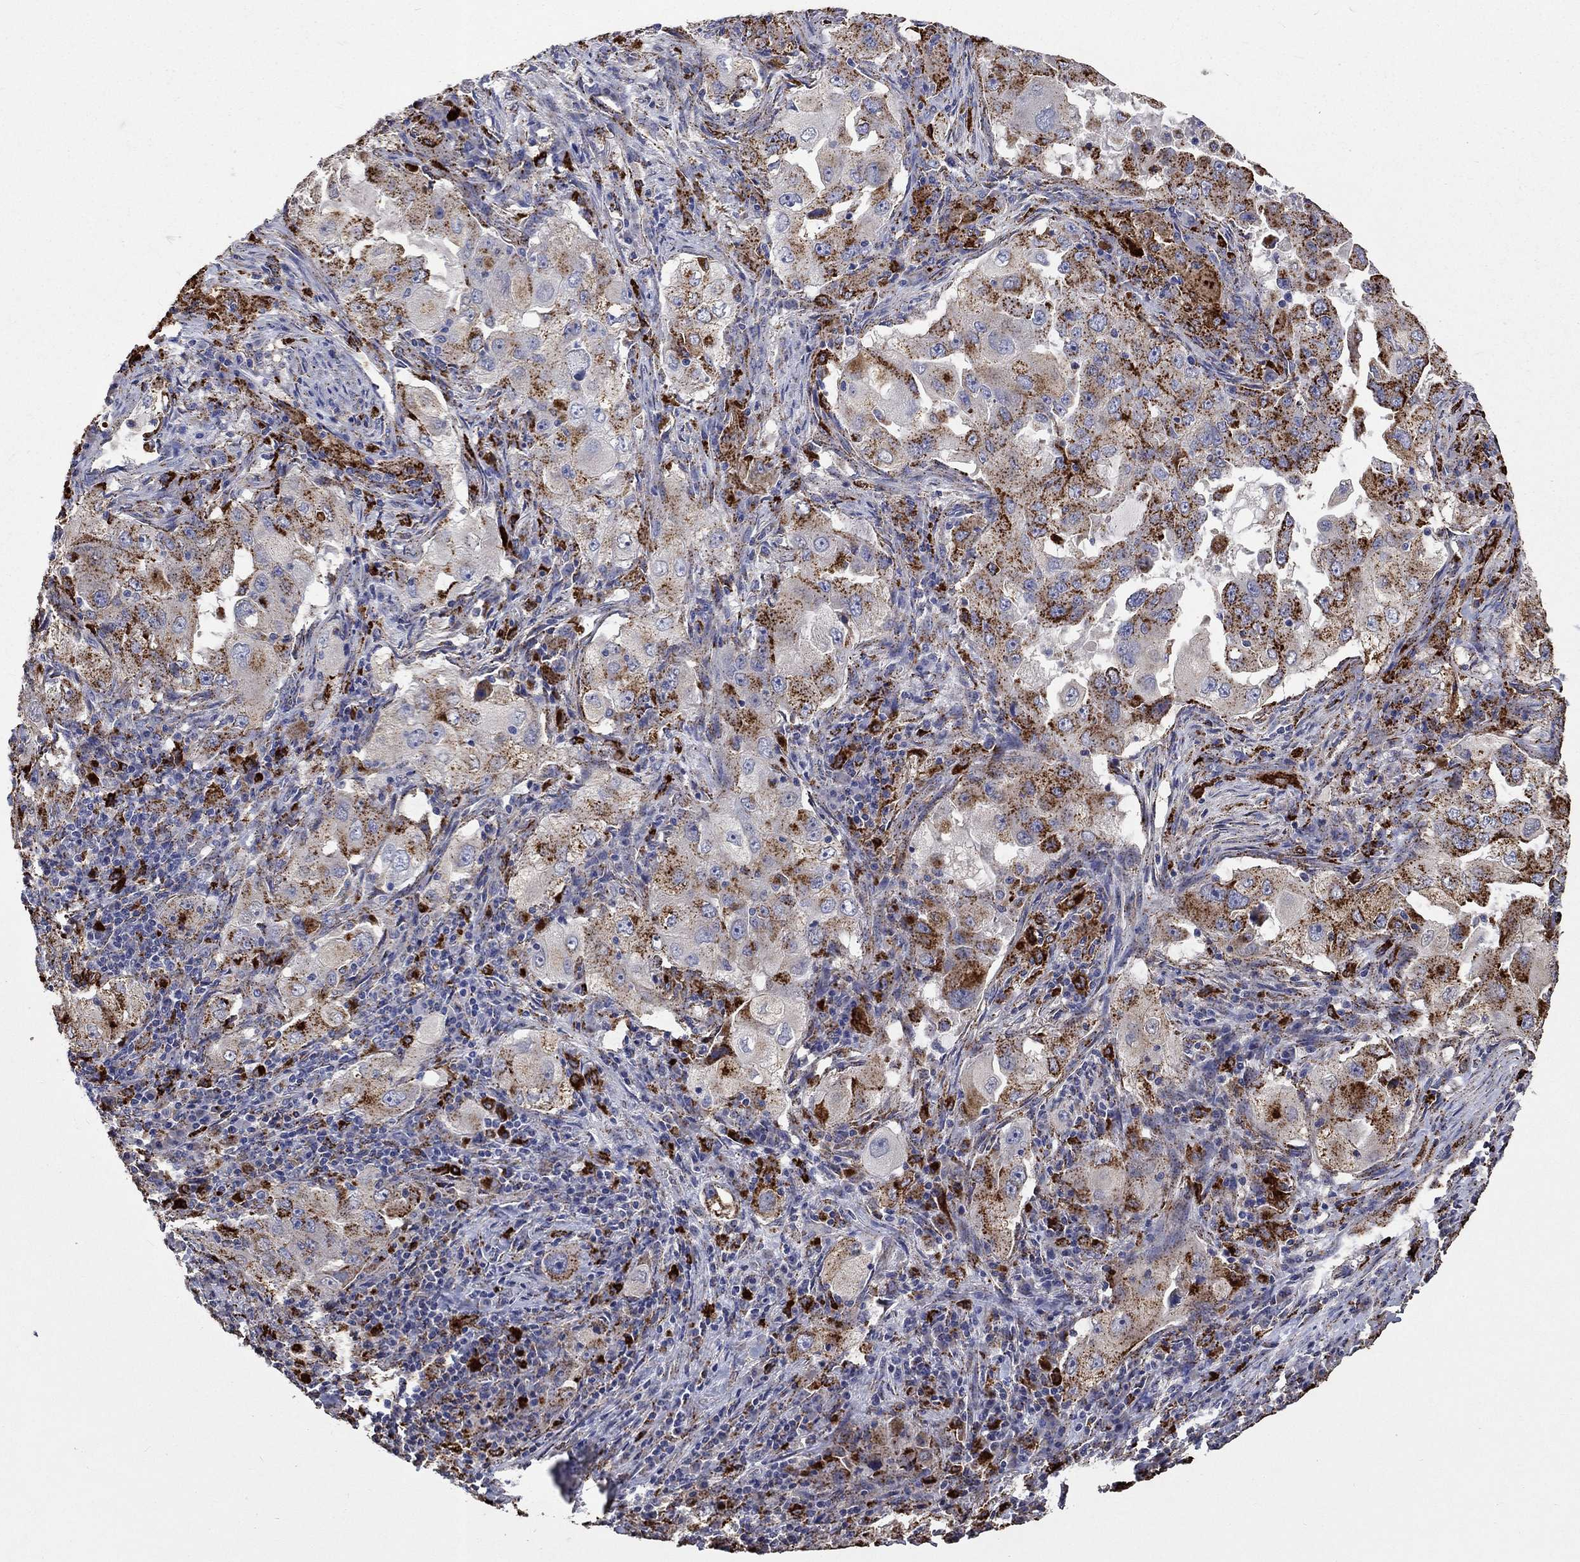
{"staining": {"intensity": "strong", "quantity": ">75%", "location": "cytoplasmic/membranous"}, "tissue": "lung cancer", "cell_type": "Tumor cells", "image_type": "cancer", "snomed": [{"axis": "morphology", "description": "Adenocarcinoma, NOS"}, {"axis": "topography", "description": "Lung"}], "caption": "Protein staining of lung cancer tissue displays strong cytoplasmic/membranous positivity in about >75% of tumor cells.", "gene": "CTSB", "patient": {"sex": "female", "age": 61}}